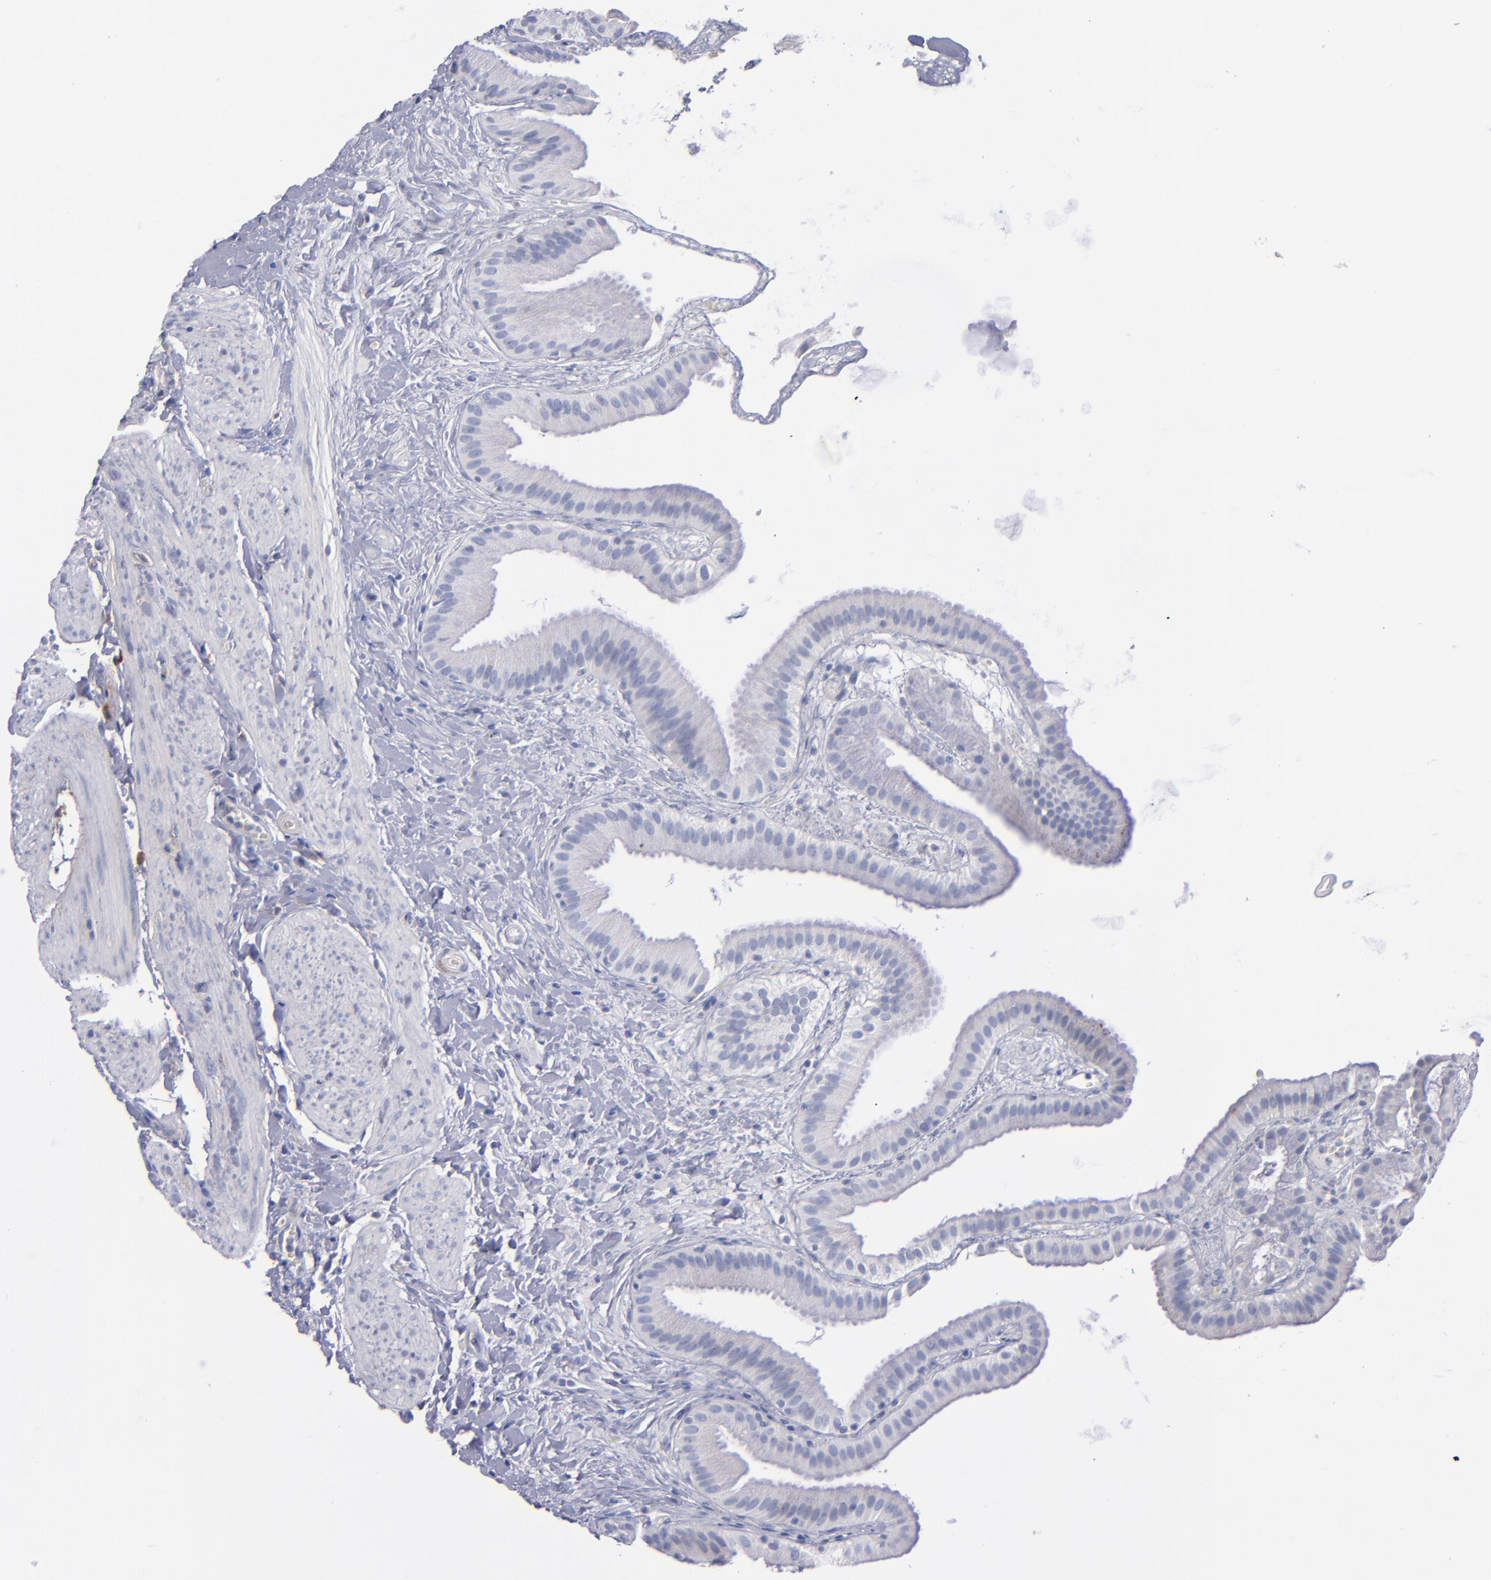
{"staining": {"intensity": "weak", "quantity": "<25%", "location": "cytoplasmic/membranous"}, "tissue": "gallbladder", "cell_type": "Glandular cells", "image_type": "normal", "snomed": [{"axis": "morphology", "description": "Normal tissue, NOS"}, {"axis": "topography", "description": "Gallbladder"}], "caption": "Immunohistochemistry (IHC) of benign gallbladder displays no expression in glandular cells.", "gene": "MFGE8", "patient": {"sex": "female", "age": 63}}